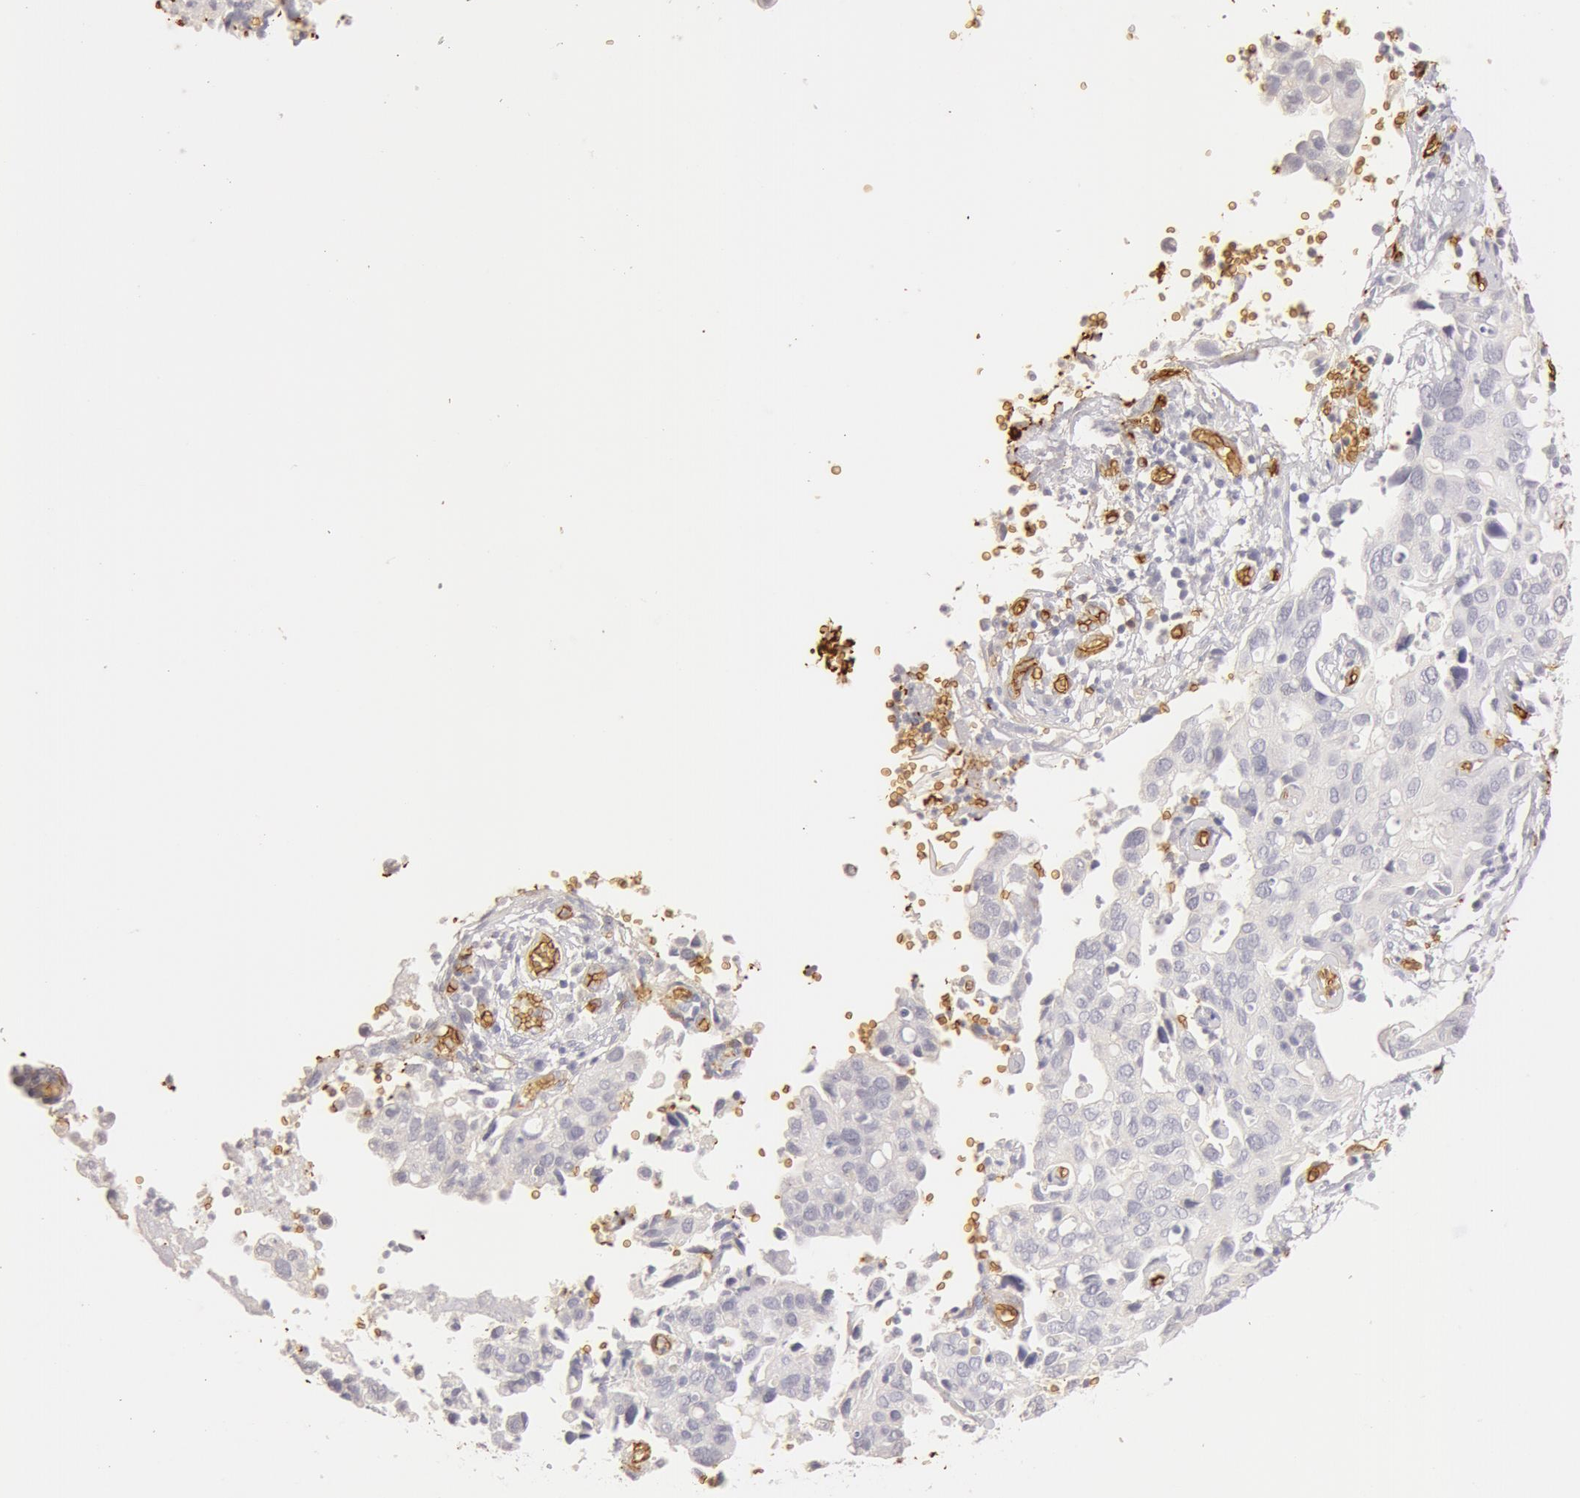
{"staining": {"intensity": "negative", "quantity": "none", "location": "none"}, "tissue": "cervical cancer", "cell_type": "Tumor cells", "image_type": "cancer", "snomed": [{"axis": "morphology", "description": "Normal tissue, NOS"}, {"axis": "morphology", "description": "Squamous cell carcinoma, NOS"}, {"axis": "topography", "description": "Cervix"}], "caption": "Tumor cells show no significant protein expression in cervical cancer. The staining is performed using DAB (3,3'-diaminobenzidine) brown chromogen with nuclei counter-stained in using hematoxylin.", "gene": "AQP1", "patient": {"sex": "female", "age": 45}}